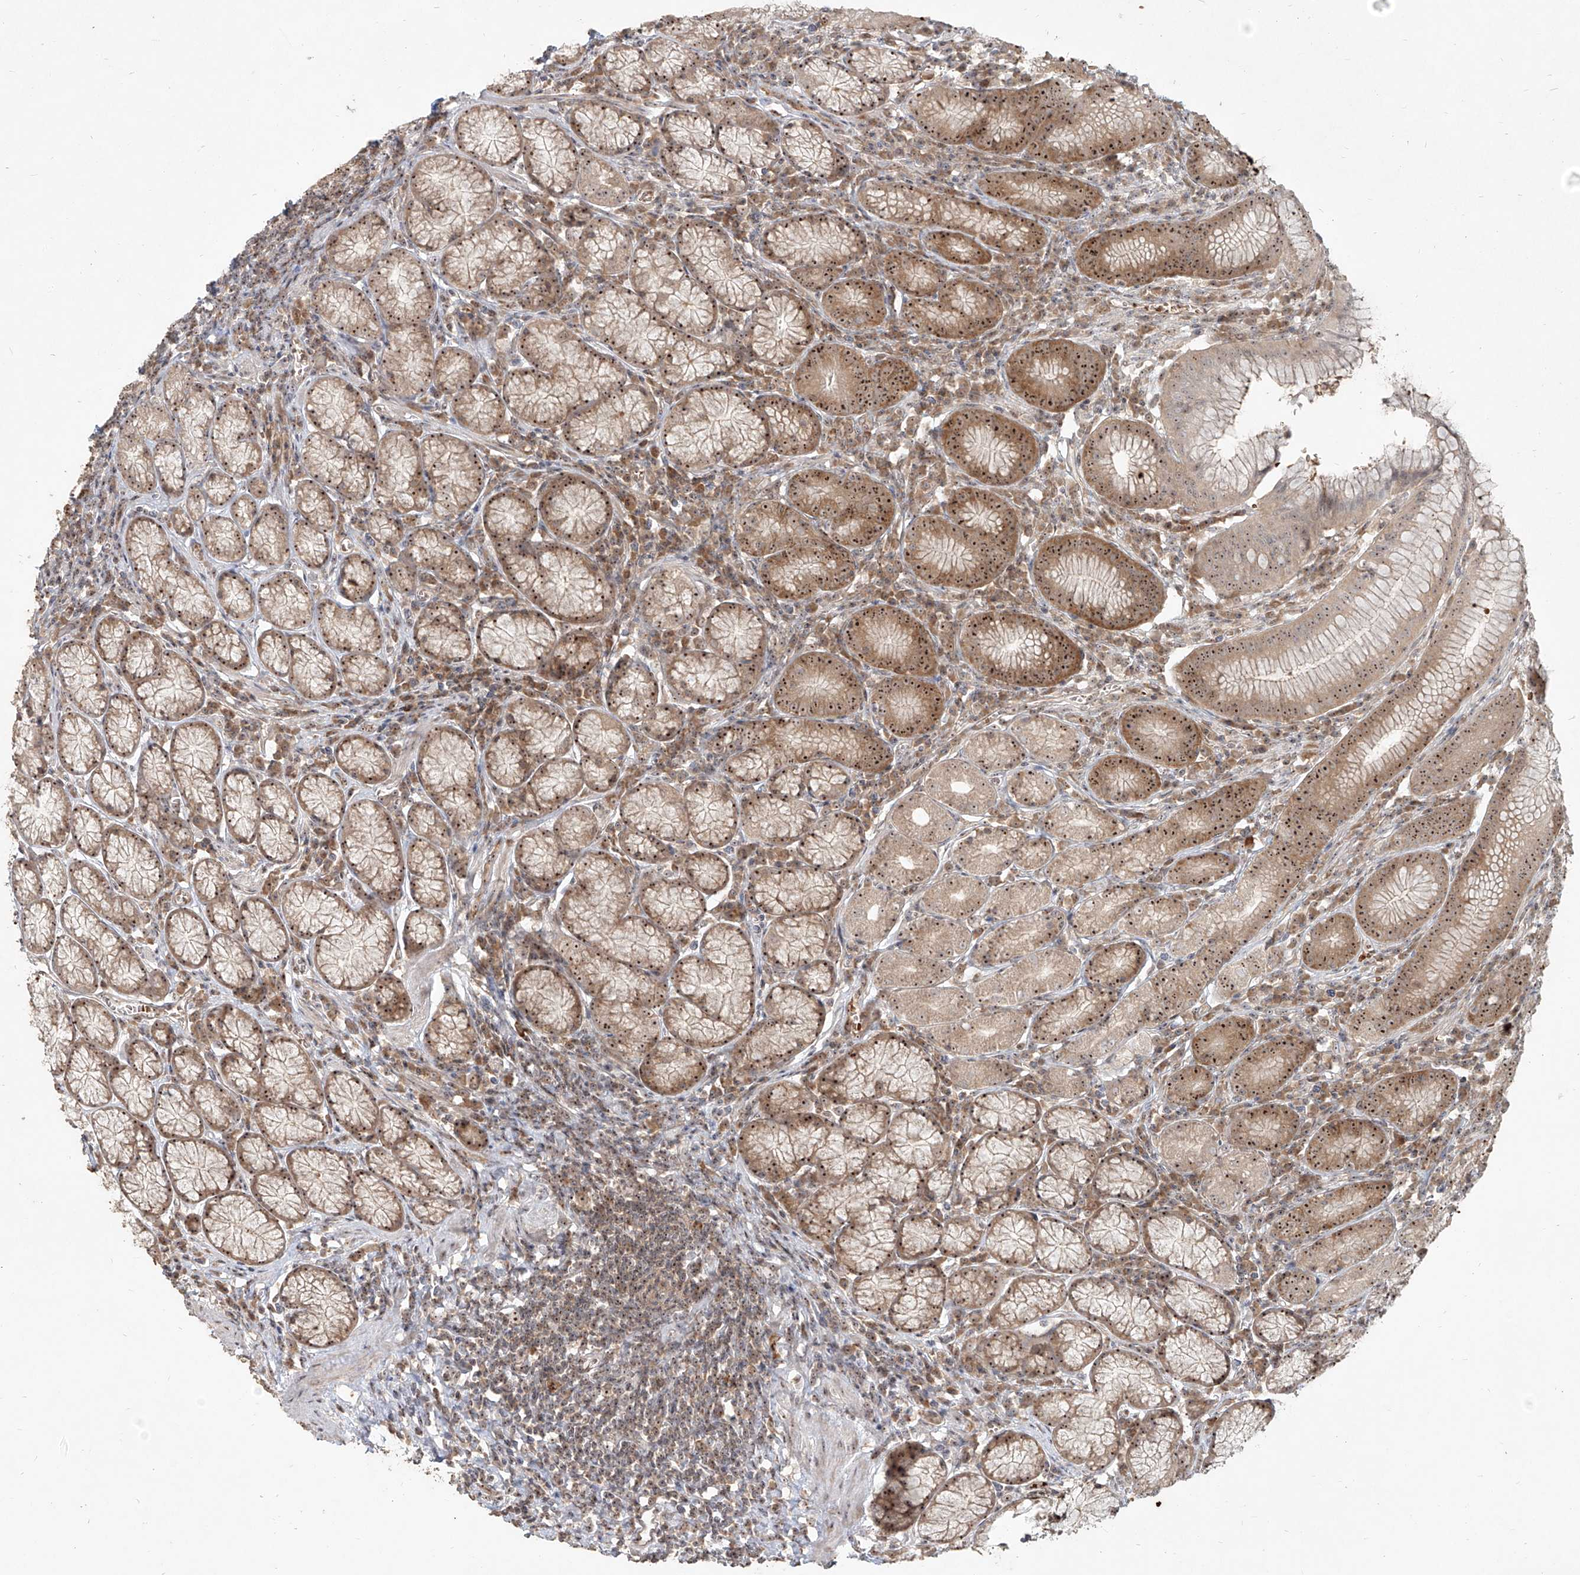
{"staining": {"intensity": "moderate", "quantity": ">75%", "location": "cytoplasmic/membranous,nuclear"}, "tissue": "stomach", "cell_type": "Glandular cells", "image_type": "normal", "snomed": [{"axis": "morphology", "description": "Normal tissue, NOS"}, {"axis": "topography", "description": "Stomach"}], "caption": "The histopathology image exhibits immunohistochemical staining of normal stomach. There is moderate cytoplasmic/membranous,nuclear staining is seen in about >75% of glandular cells. Ihc stains the protein in brown and the nuclei are stained blue.", "gene": "BYSL", "patient": {"sex": "male", "age": 55}}